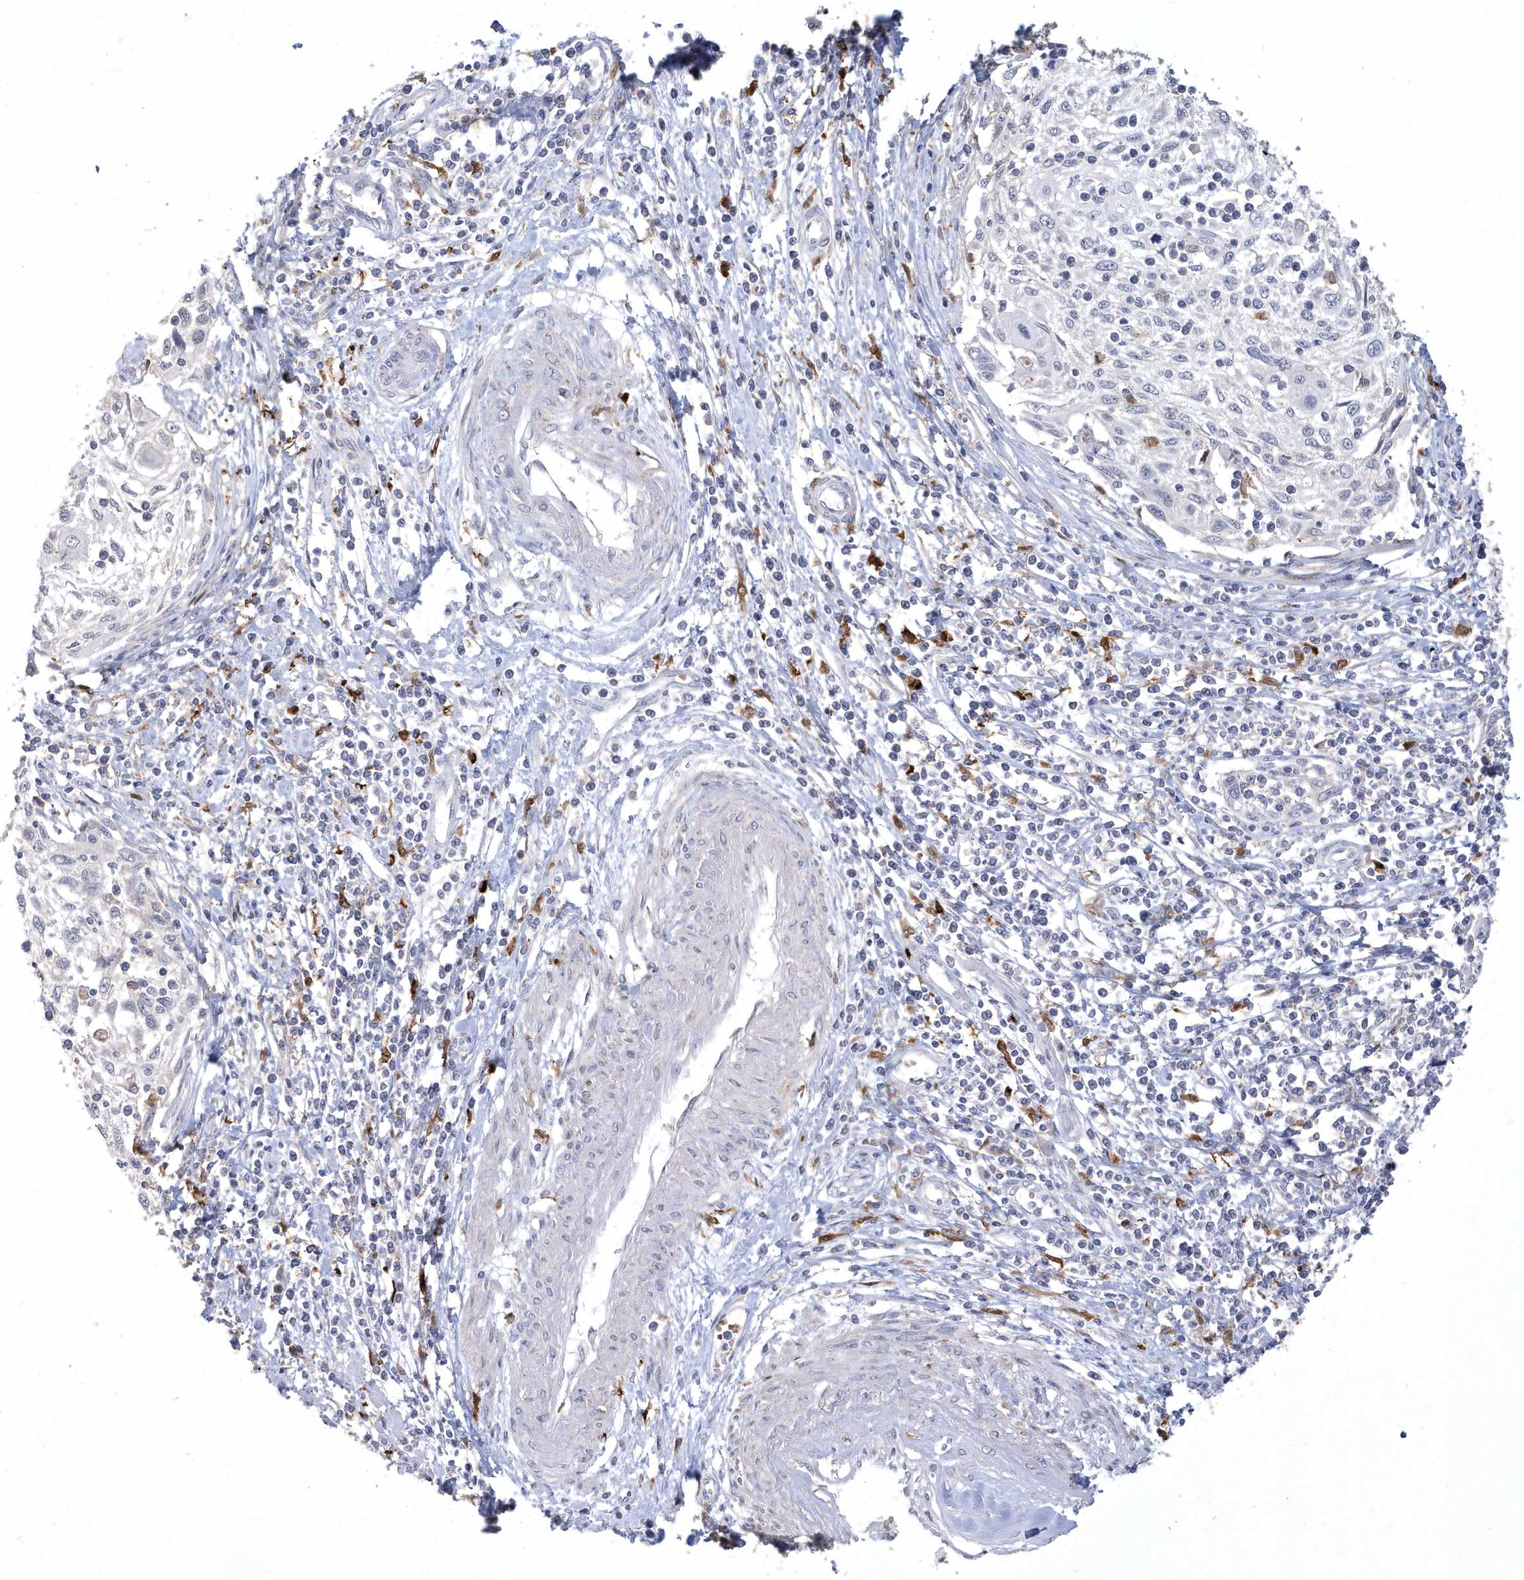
{"staining": {"intensity": "negative", "quantity": "none", "location": "none"}, "tissue": "cervical cancer", "cell_type": "Tumor cells", "image_type": "cancer", "snomed": [{"axis": "morphology", "description": "Squamous cell carcinoma, NOS"}, {"axis": "topography", "description": "Cervix"}], "caption": "This is an immunohistochemistry histopathology image of cervical cancer. There is no expression in tumor cells.", "gene": "TSPEAR", "patient": {"sex": "female", "age": 70}}